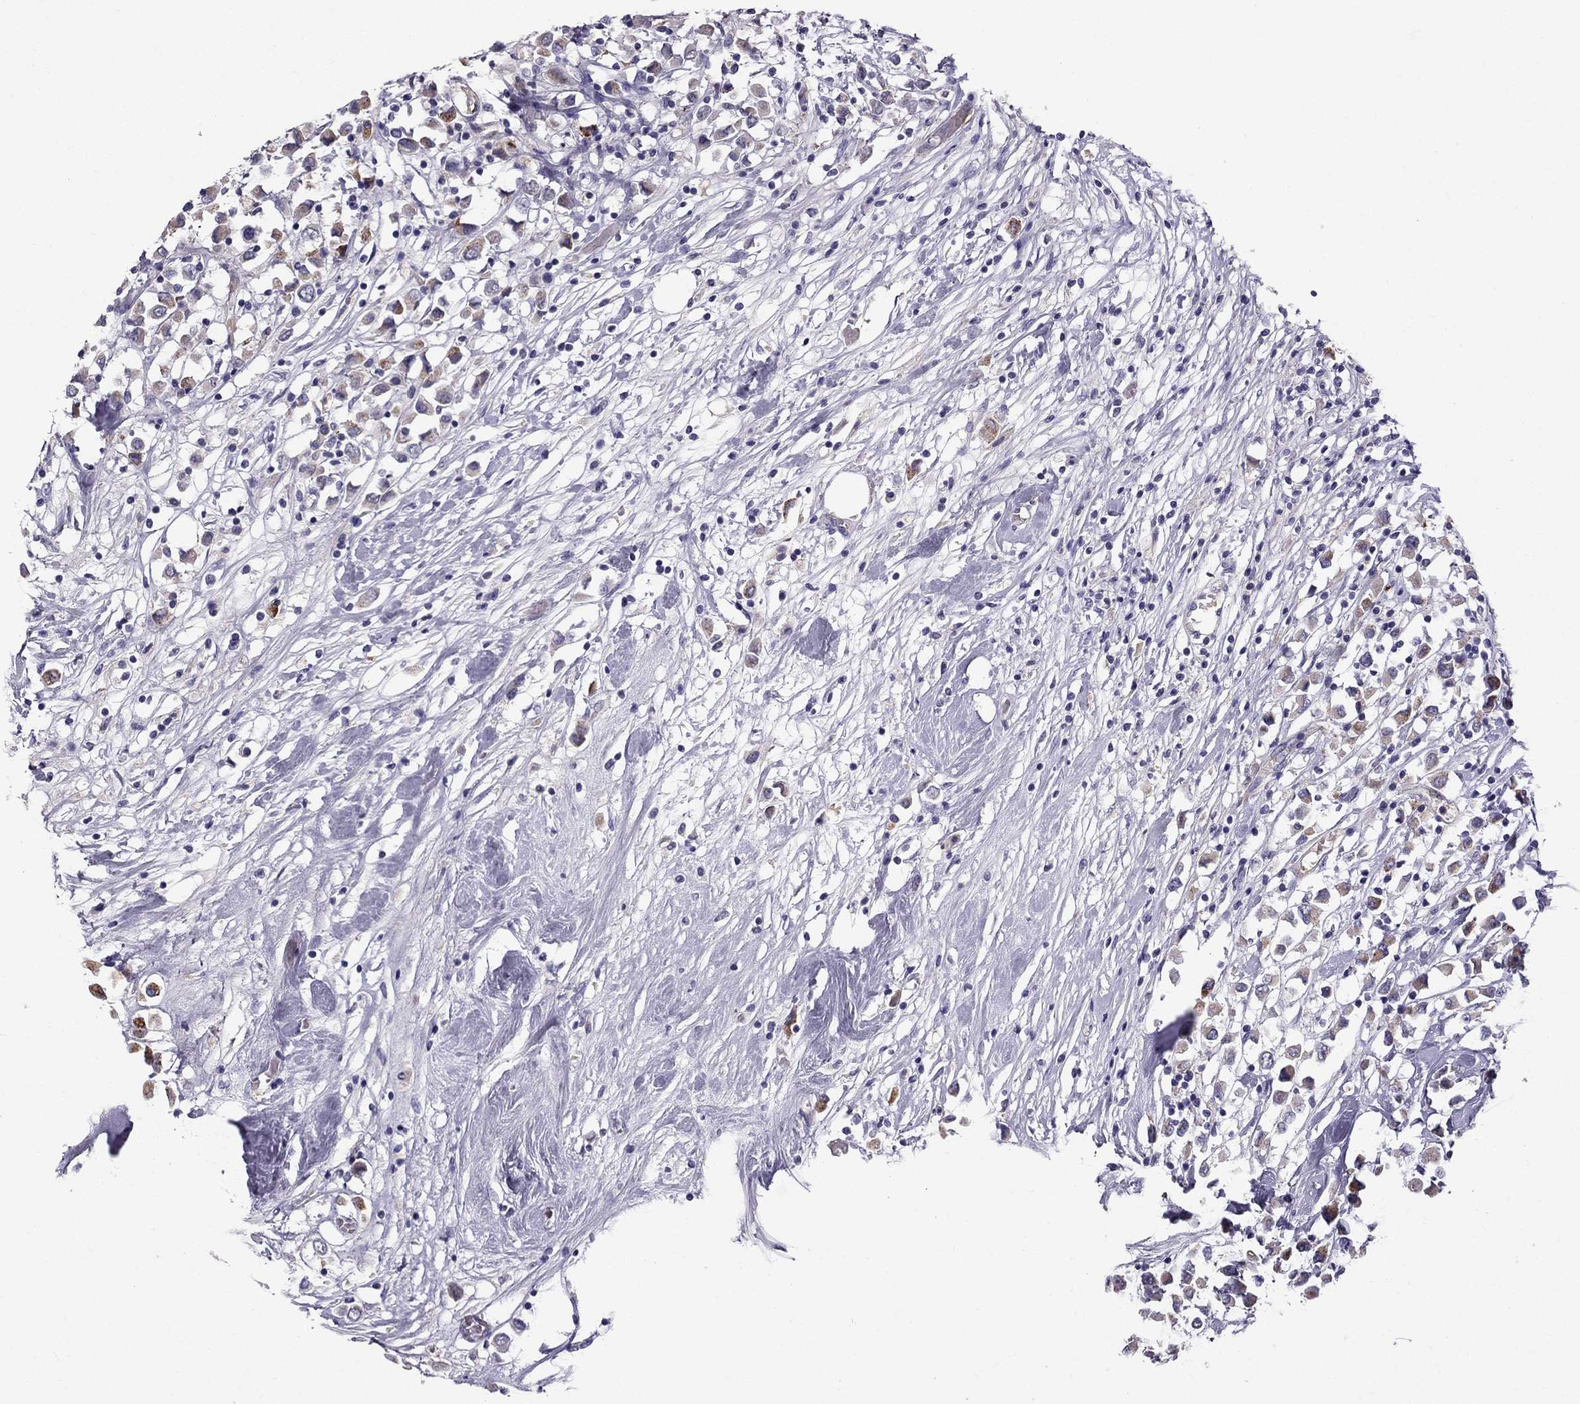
{"staining": {"intensity": "negative", "quantity": "none", "location": "none"}, "tissue": "breast cancer", "cell_type": "Tumor cells", "image_type": "cancer", "snomed": [{"axis": "morphology", "description": "Duct carcinoma"}, {"axis": "topography", "description": "Breast"}], "caption": "The photomicrograph reveals no staining of tumor cells in invasive ductal carcinoma (breast).", "gene": "STOML3", "patient": {"sex": "female", "age": 61}}